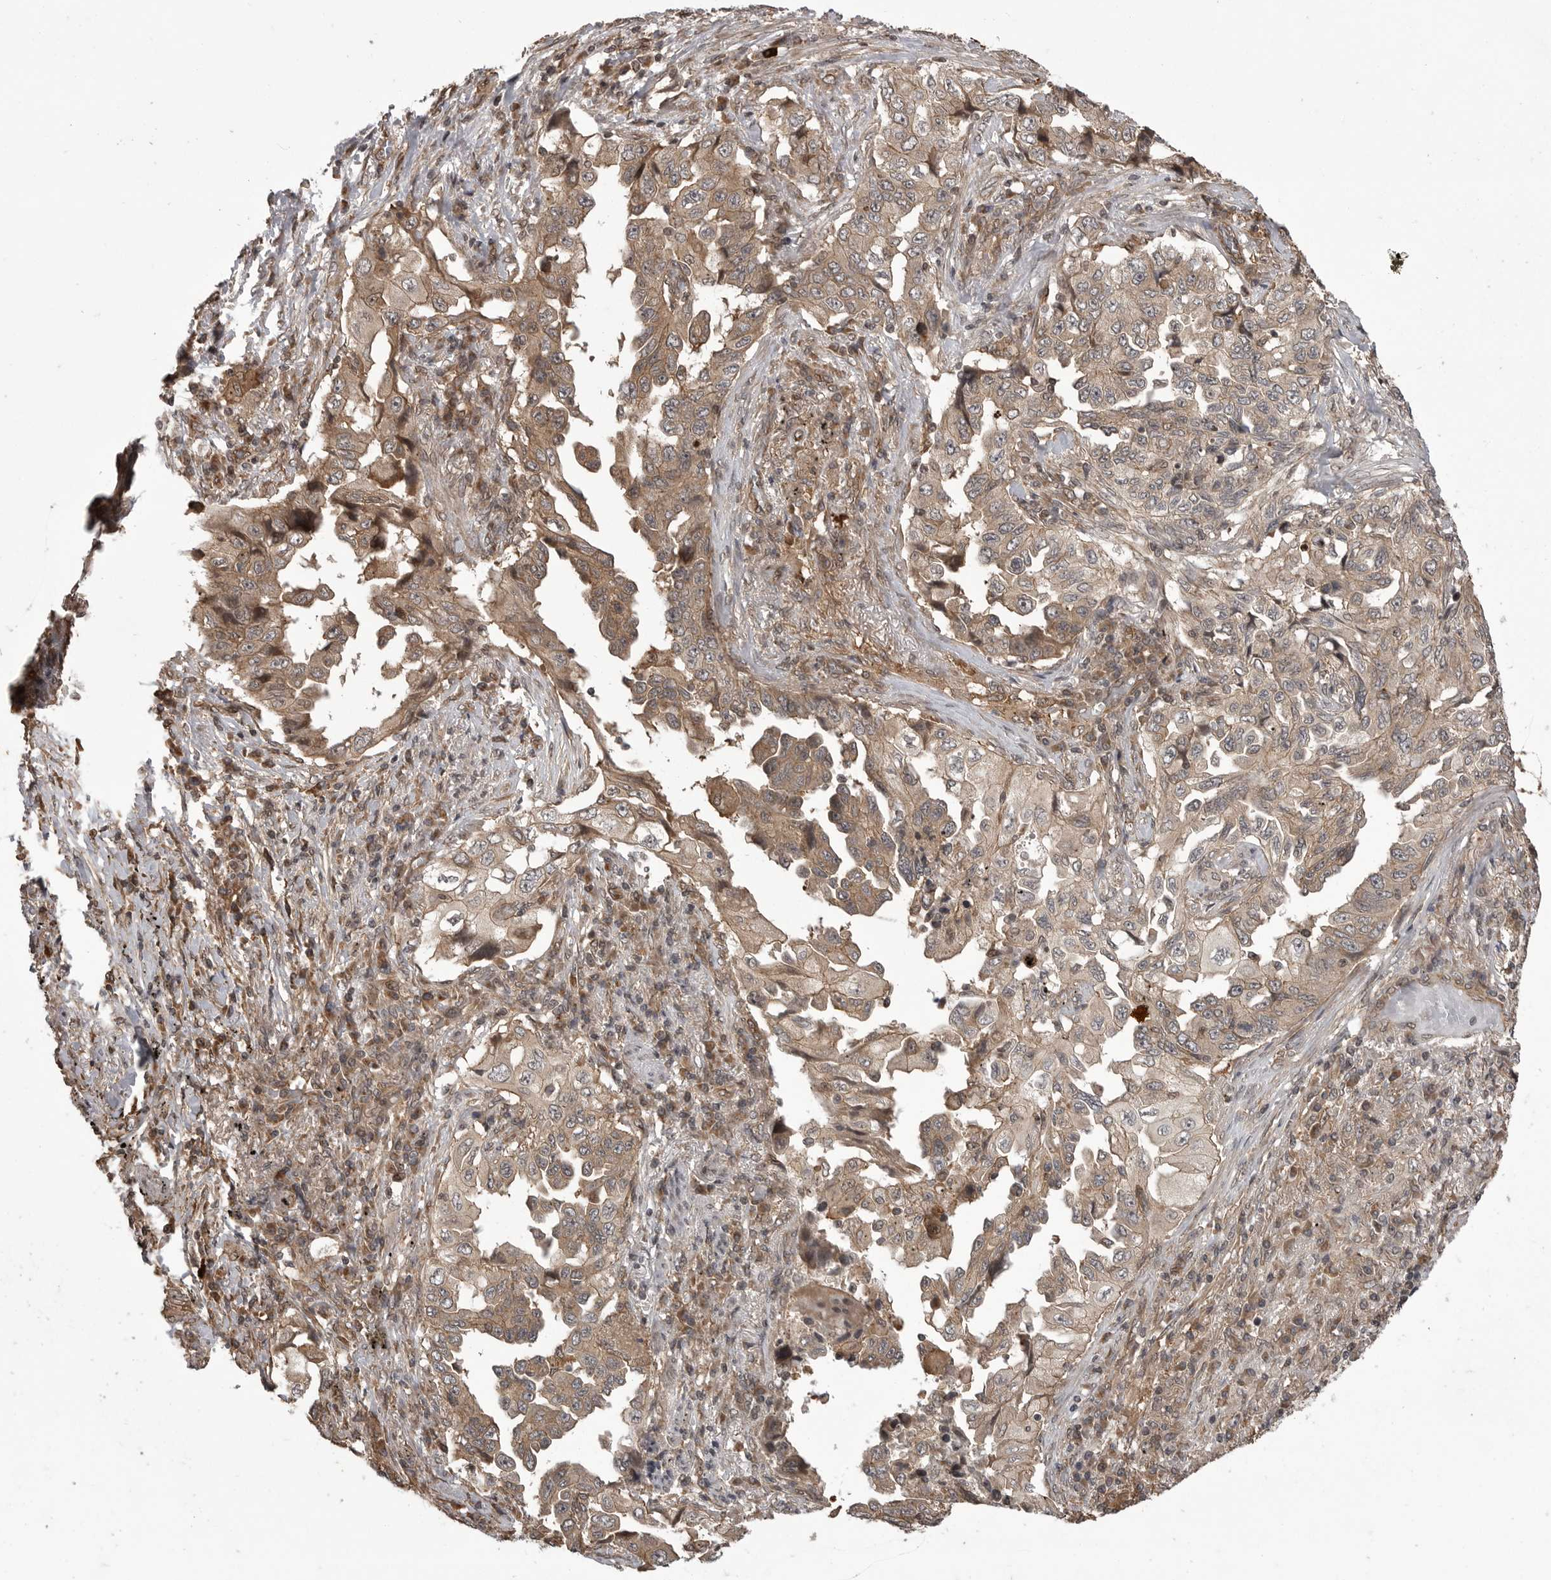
{"staining": {"intensity": "weak", "quantity": ">75%", "location": "cytoplasmic/membranous"}, "tissue": "lung cancer", "cell_type": "Tumor cells", "image_type": "cancer", "snomed": [{"axis": "morphology", "description": "Adenocarcinoma, NOS"}, {"axis": "topography", "description": "Lung"}], "caption": "There is low levels of weak cytoplasmic/membranous staining in tumor cells of lung adenocarcinoma, as demonstrated by immunohistochemical staining (brown color).", "gene": "DNAJC8", "patient": {"sex": "female", "age": 51}}